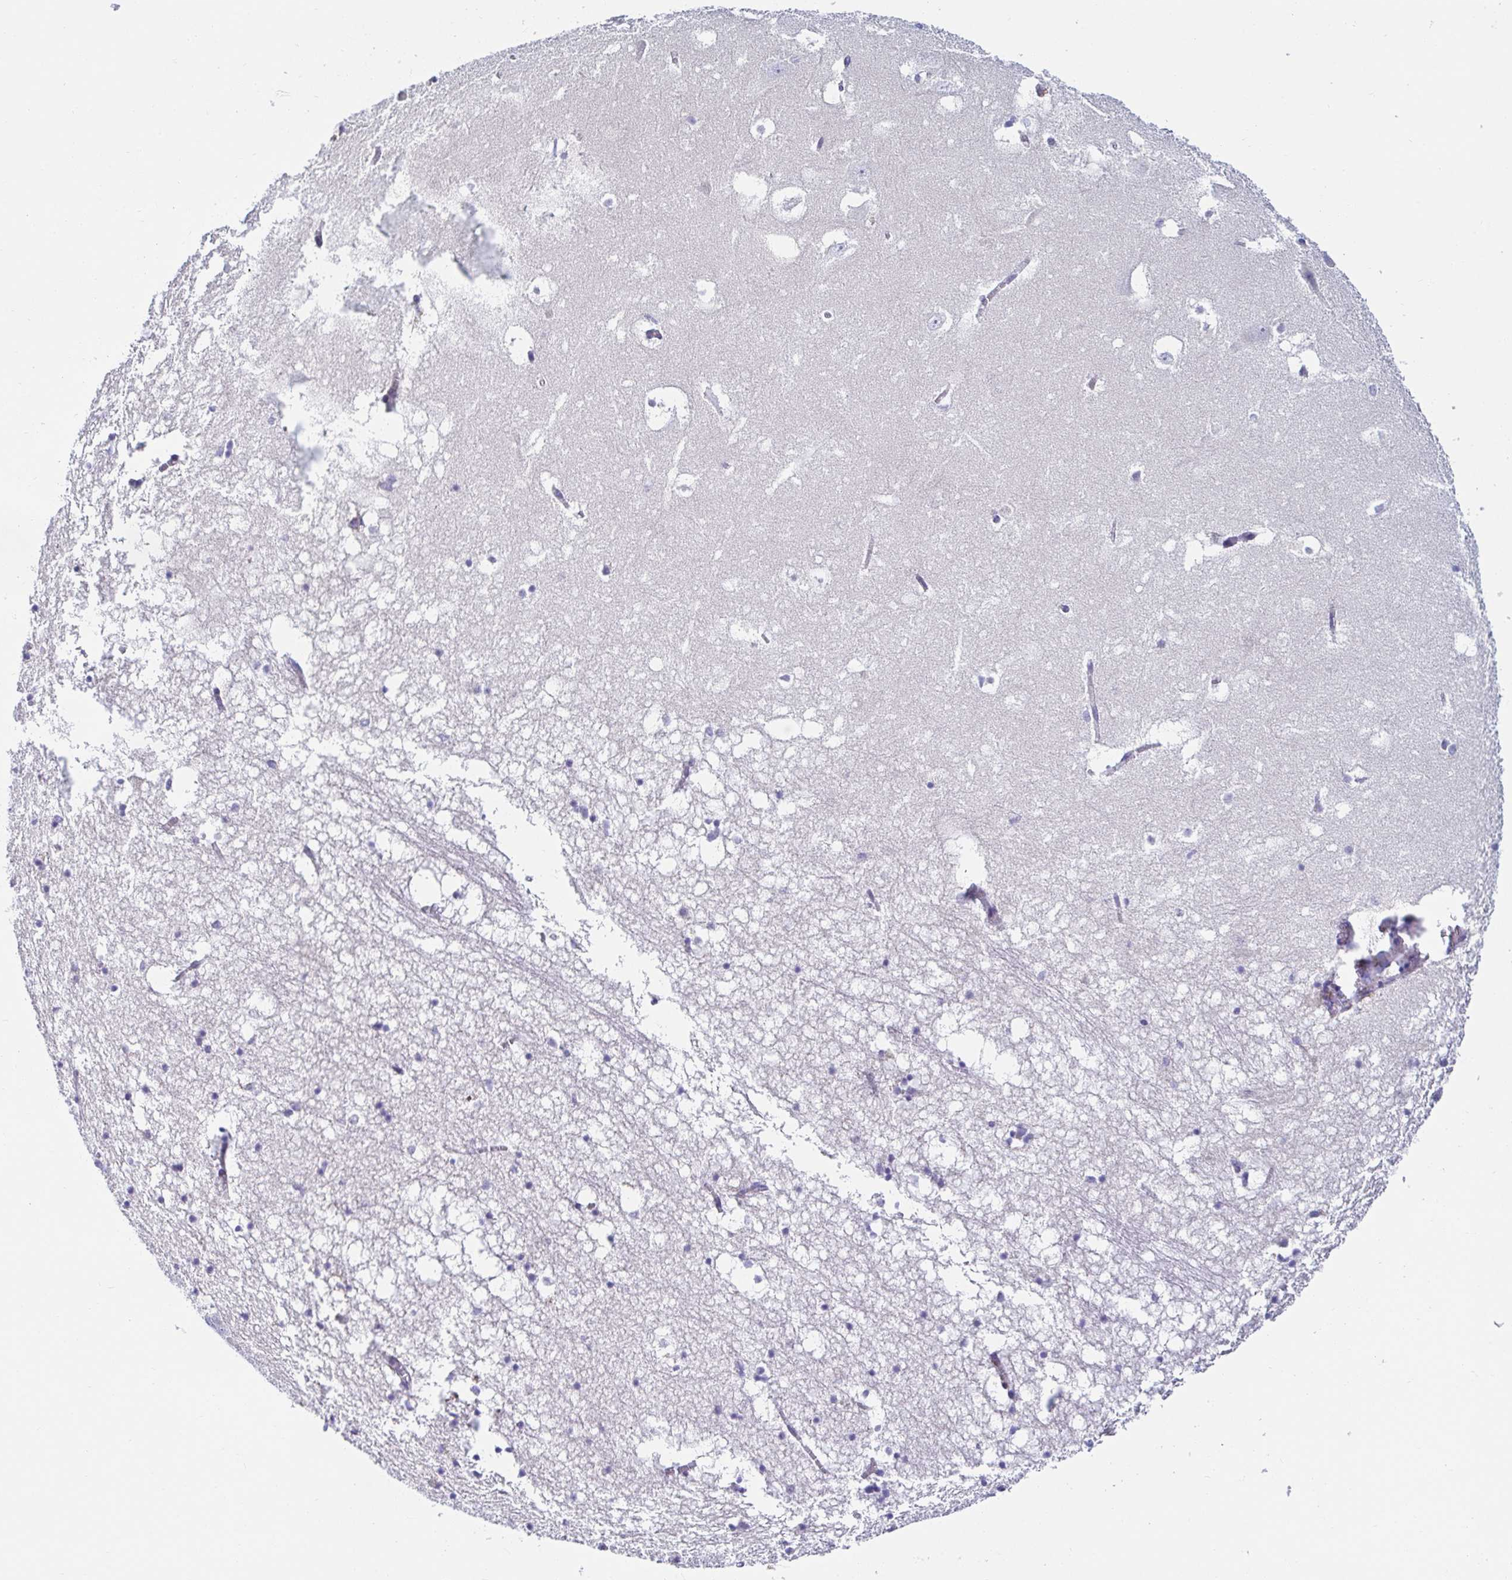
{"staining": {"intensity": "negative", "quantity": "none", "location": "none"}, "tissue": "hippocampus", "cell_type": "Glial cells", "image_type": "normal", "snomed": [{"axis": "morphology", "description": "Normal tissue, NOS"}, {"axis": "topography", "description": "Hippocampus"}], "caption": "This is an immunohistochemistry histopathology image of normal human hippocampus. There is no expression in glial cells.", "gene": "C4orf17", "patient": {"sex": "male", "age": 58}}